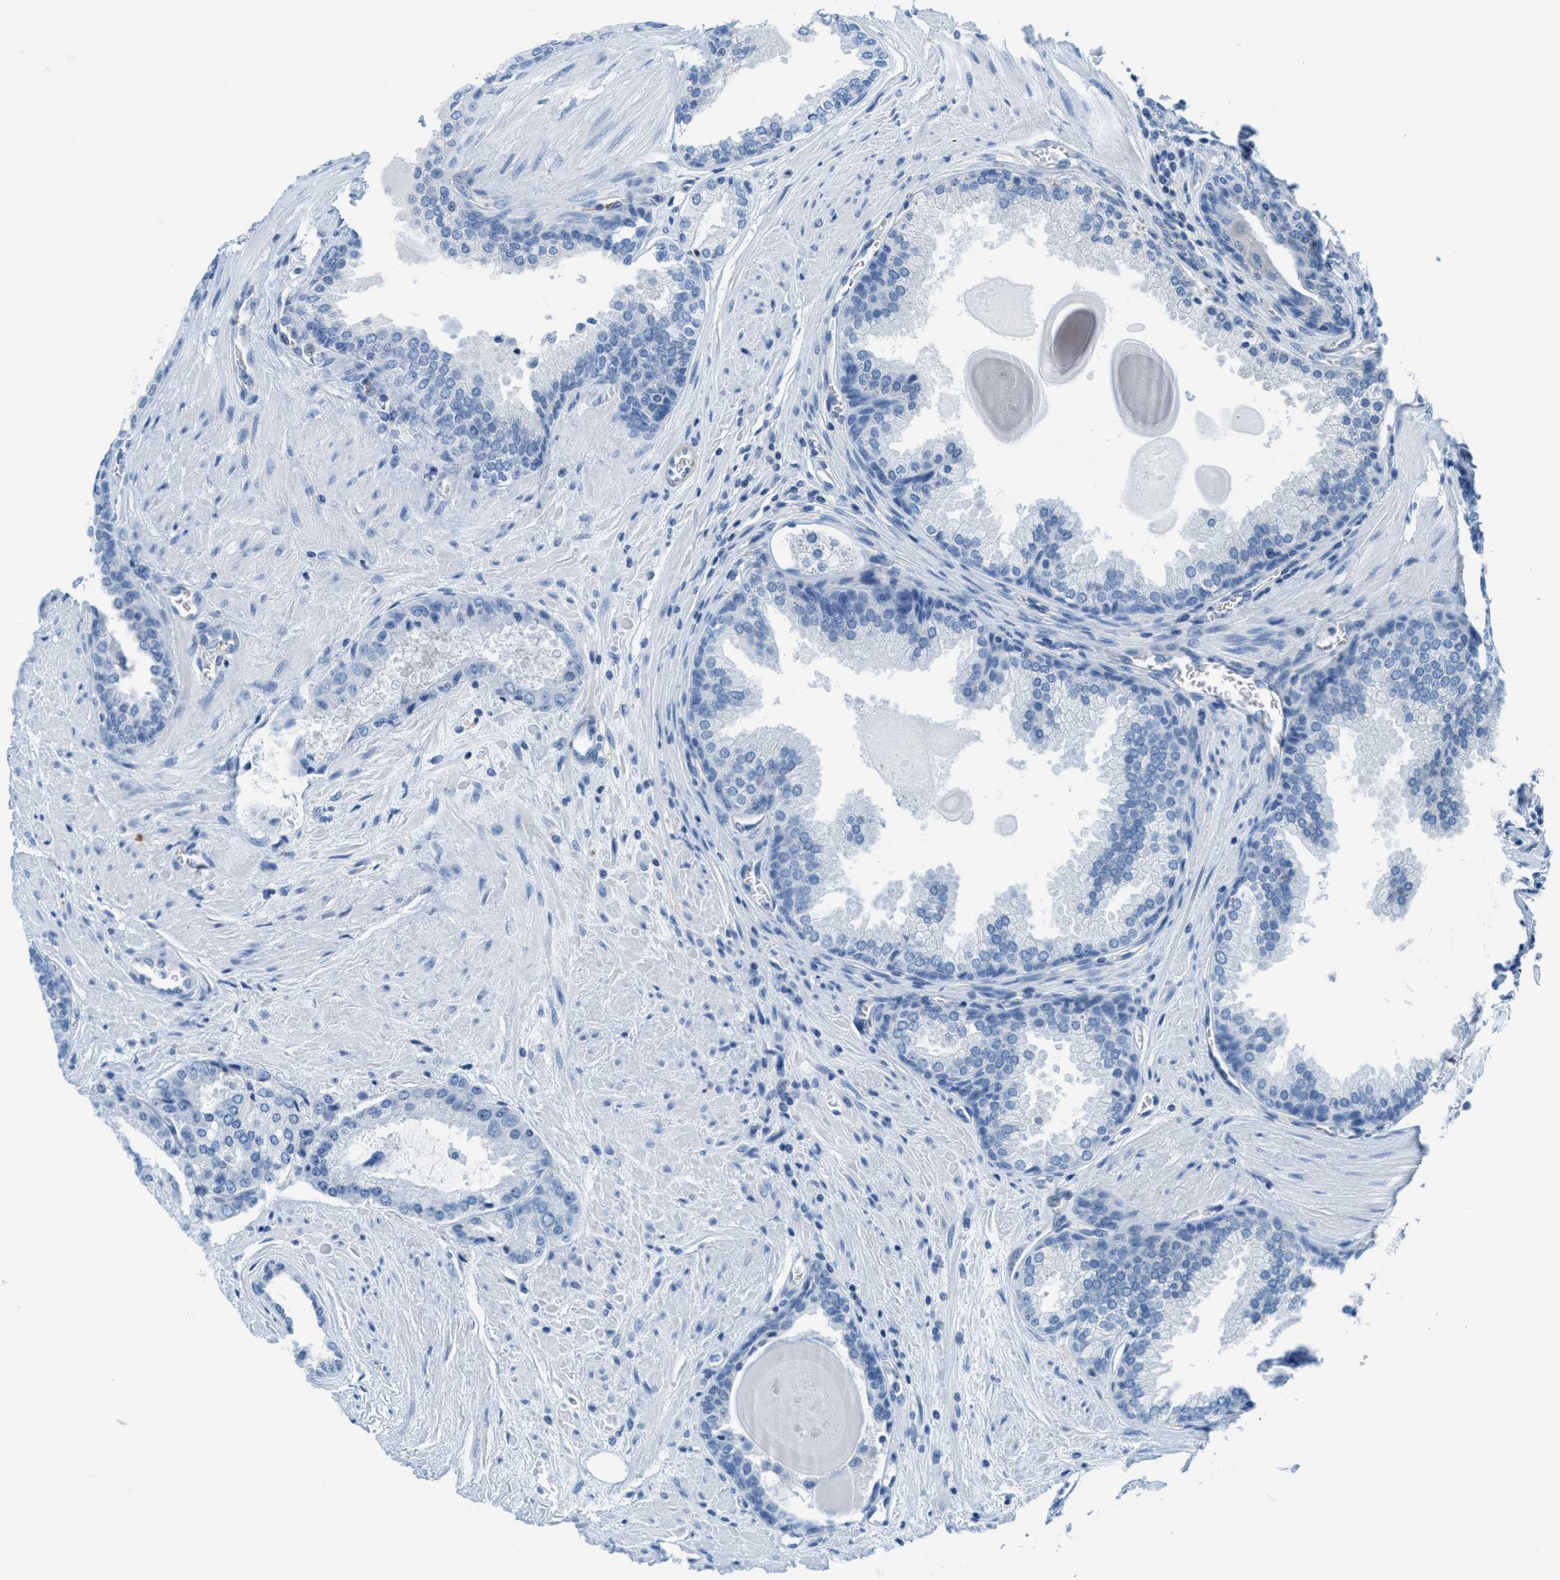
{"staining": {"intensity": "negative", "quantity": "none", "location": "none"}, "tissue": "prostate cancer", "cell_type": "Tumor cells", "image_type": "cancer", "snomed": [{"axis": "morphology", "description": "Adenocarcinoma, High grade"}, {"axis": "topography", "description": "Prostate"}], "caption": "Tumor cells show no significant expression in prostate high-grade adenocarcinoma.", "gene": "MAPRE2", "patient": {"sex": "male", "age": 65}}